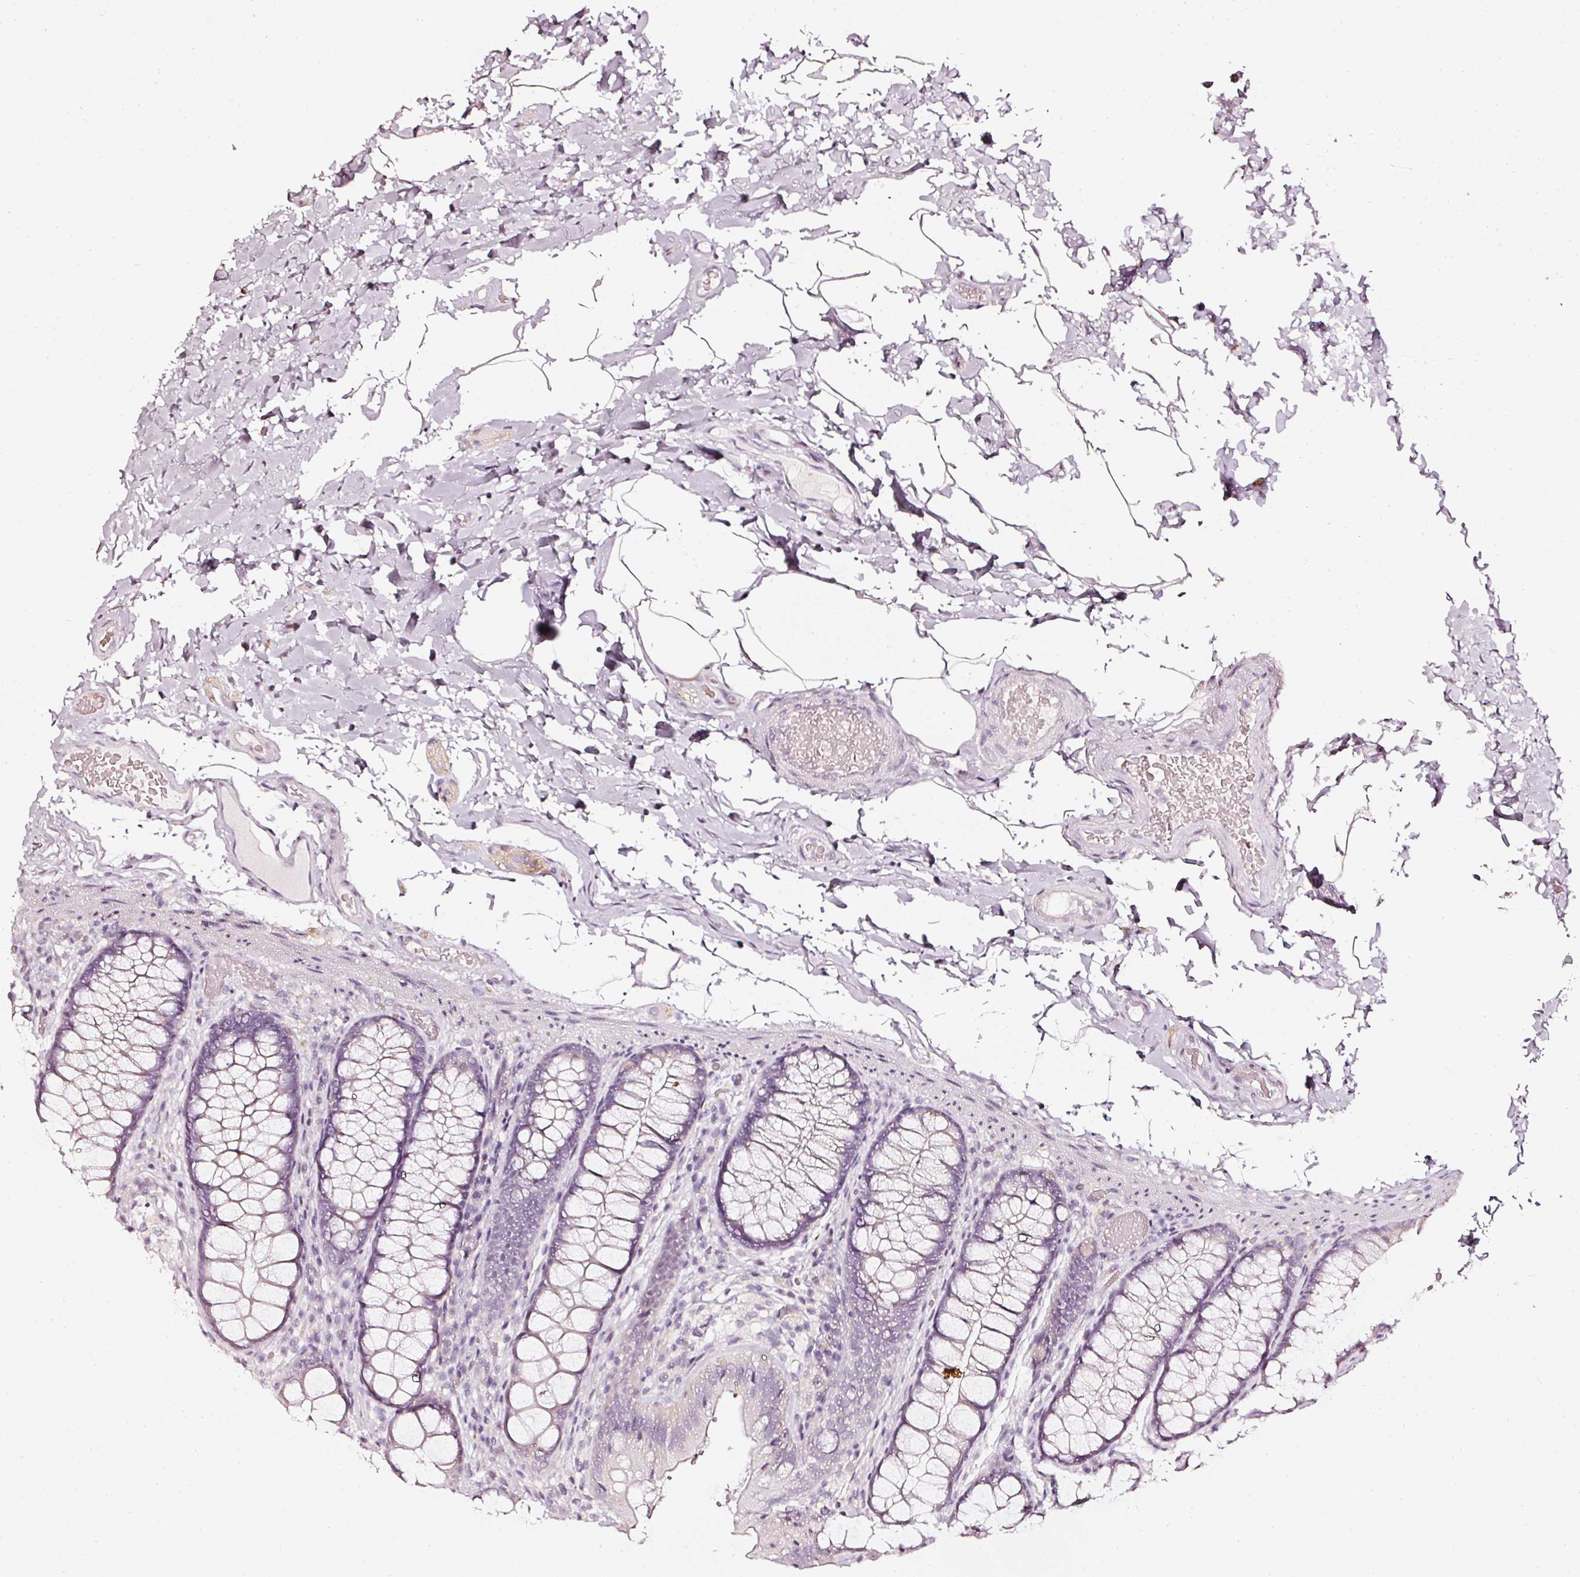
{"staining": {"intensity": "negative", "quantity": "none", "location": "none"}, "tissue": "colon", "cell_type": "Endothelial cells", "image_type": "normal", "snomed": [{"axis": "morphology", "description": "Normal tissue, NOS"}, {"axis": "topography", "description": "Colon"}], "caption": "DAB (3,3'-diaminobenzidine) immunohistochemical staining of unremarkable human colon shows no significant expression in endothelial cells. (DAB (3,3'-diaminobenzidine) IHC, high magnification).", "gene": "CNP", "patient": {"sex": "male", "age": 46}}